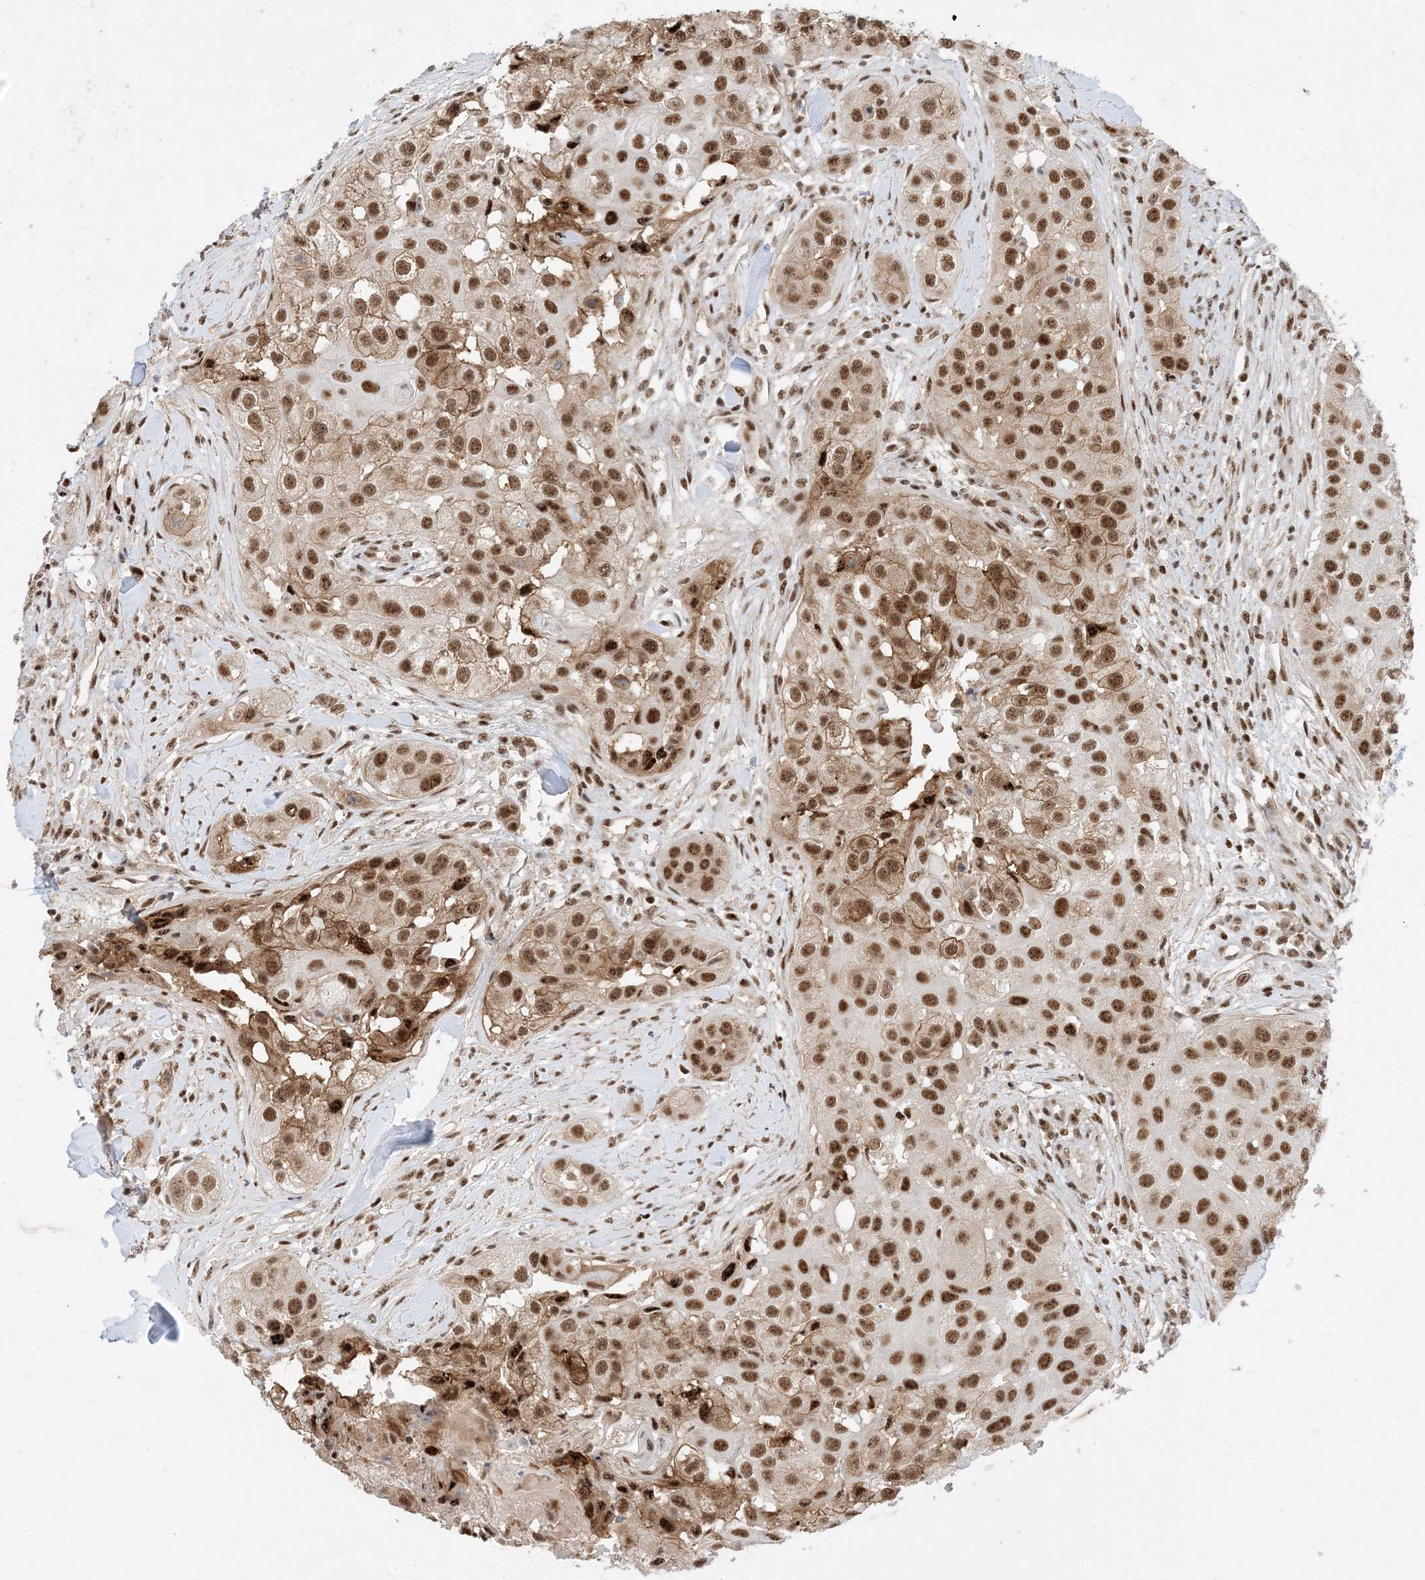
{"staining": {"intensity": "strong", "quantity": ">75%", "location": "cytoplasmic/membranous,nuclear"}, "tissue": "head and neck cancer", "cell_type": "Tumor cells", "image_type": "cancer", "snomed": [{"axis": "morphology", "description": "Normal tissue, NOS"}, {"axis": "morphology", "description": "Squamous cell carcinoma, NOS"}, {"axis": "topography", "description": "Skeletal muscle"}, {"axis": "topography", "description": "Head-Neck"}], "caption": "This micrograph reveals head and neck squamous cell carcinoma stained with immunohistochemistry to label a protein in brown. The cytoplasmic/membranous and nuclear of tumor cells show strong positivity for the protein. Nuclei are counter-stained blue.", "gene": "SF3A3", "patient": {"sex": "male", "age": 51}}